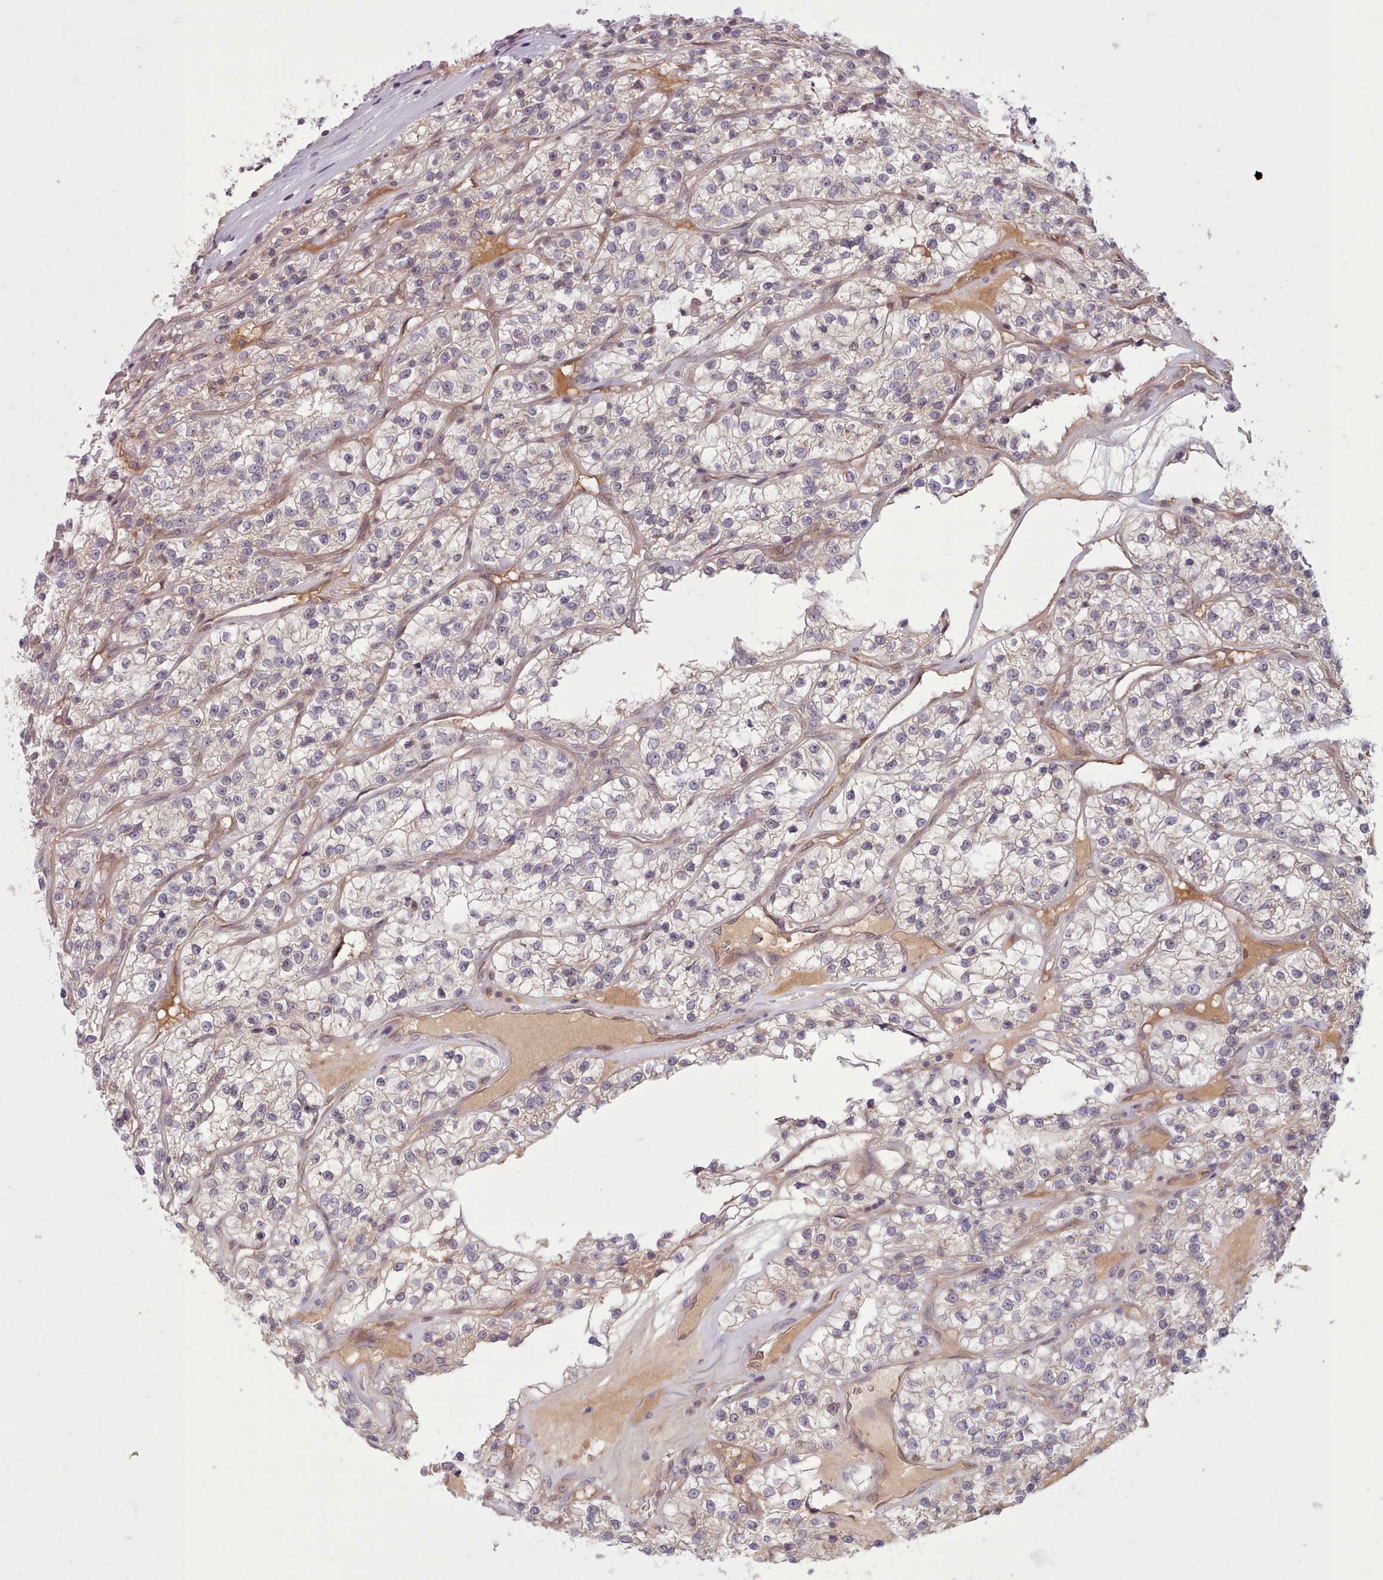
{"staining": {"intensity": "weak", "quantity": "<25%", "location": "cytoplasmic/membranous"}, "tissue": "renal cancer", "cell_type": "Tumor cells", "image_type": "cancer", "snomed": [{"axis": "morphology", "description": "Adenocarcinoma, NOS"}, {"axis": "topography", "description": "Kidney"}], "caption": "Tumor cells are negative for brown protein staining in adenocarcinoma (renal).", "gene": "NMRK1", "patient": {"sex": "female", "age": 57}}